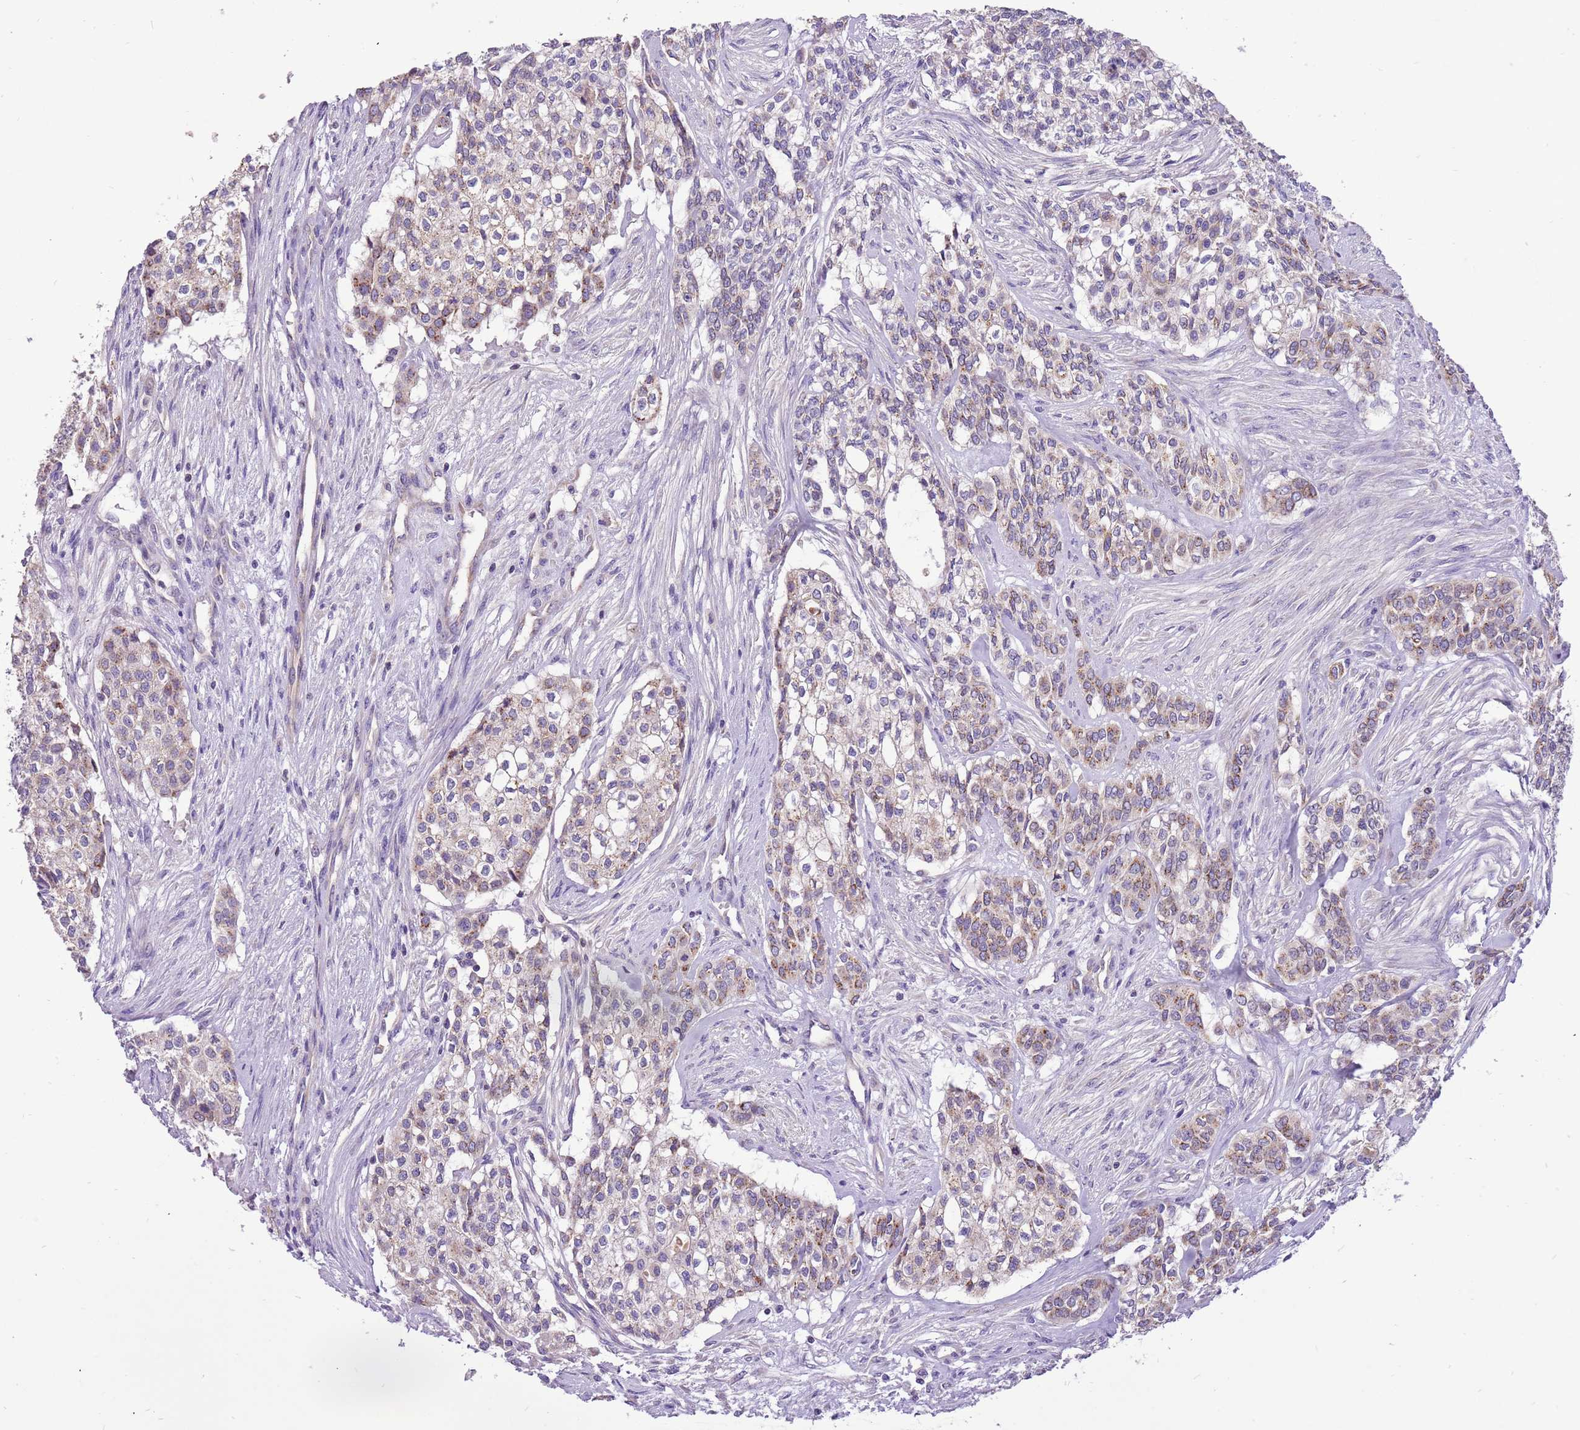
{"staining": {"intensity": "weak", "quantity": "25%-75%", "location": "cytoplasmic/membranous"}, "tissue": "head and neck cancer", "cell_type": "Tumor cells", "image_type": "cancer", "snomed": [{"axis": "morphology", "description": "Adenocarcinoma, NOS"}, {"axis": "topography", "description": "Head-Neck"}], "caption": "Tumor cells reveal low levels of weak cytoplasmic/membranous staining in approximately 25%-75% of cells in adenocarcinoma (head and neck).", "gene": "GLCE", "patient": {"sex": "male", "age": 81}}